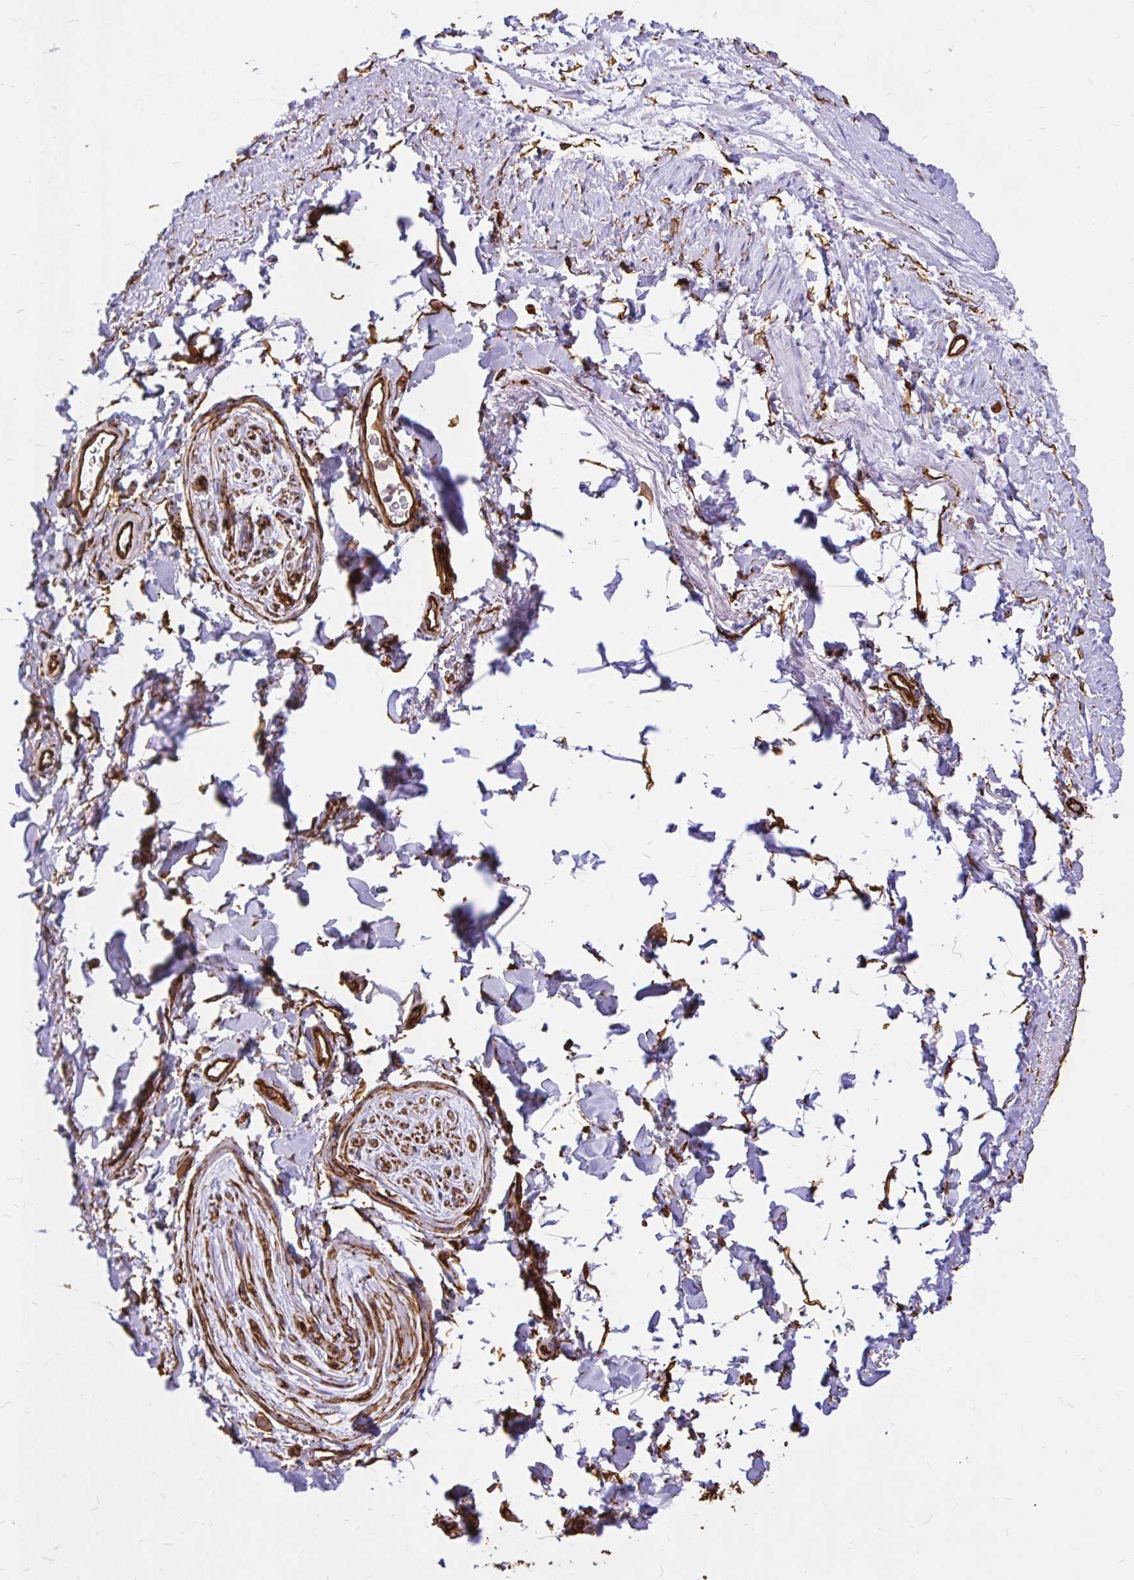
{"staining": {"intensity": "weak", "quantity": ">75%", "location": "cytoplasmic/membranous"}, "tissue": "adipose tissue", "cell_type": "Adipocytes", "image_type": "normal", "snomed": [{"axis": "morphology", "description": "Normal tissue, NOS"}, {"axis": "topography", "description": "Vulva"}, {"axis": "topography", "description": "Peripheral nerve tissue"}], "caption": "Immunohistochemistry (IHC) of benign adipose tissue exhibits low levels of weak cytoplasmic/membranous expression in approximately >75% of adipocytes. (DAB IHC with brightfield microscopy, high magnification).", "gene": "MAP1LC3B2", "patient": {"sex": "female", "age": 66}}